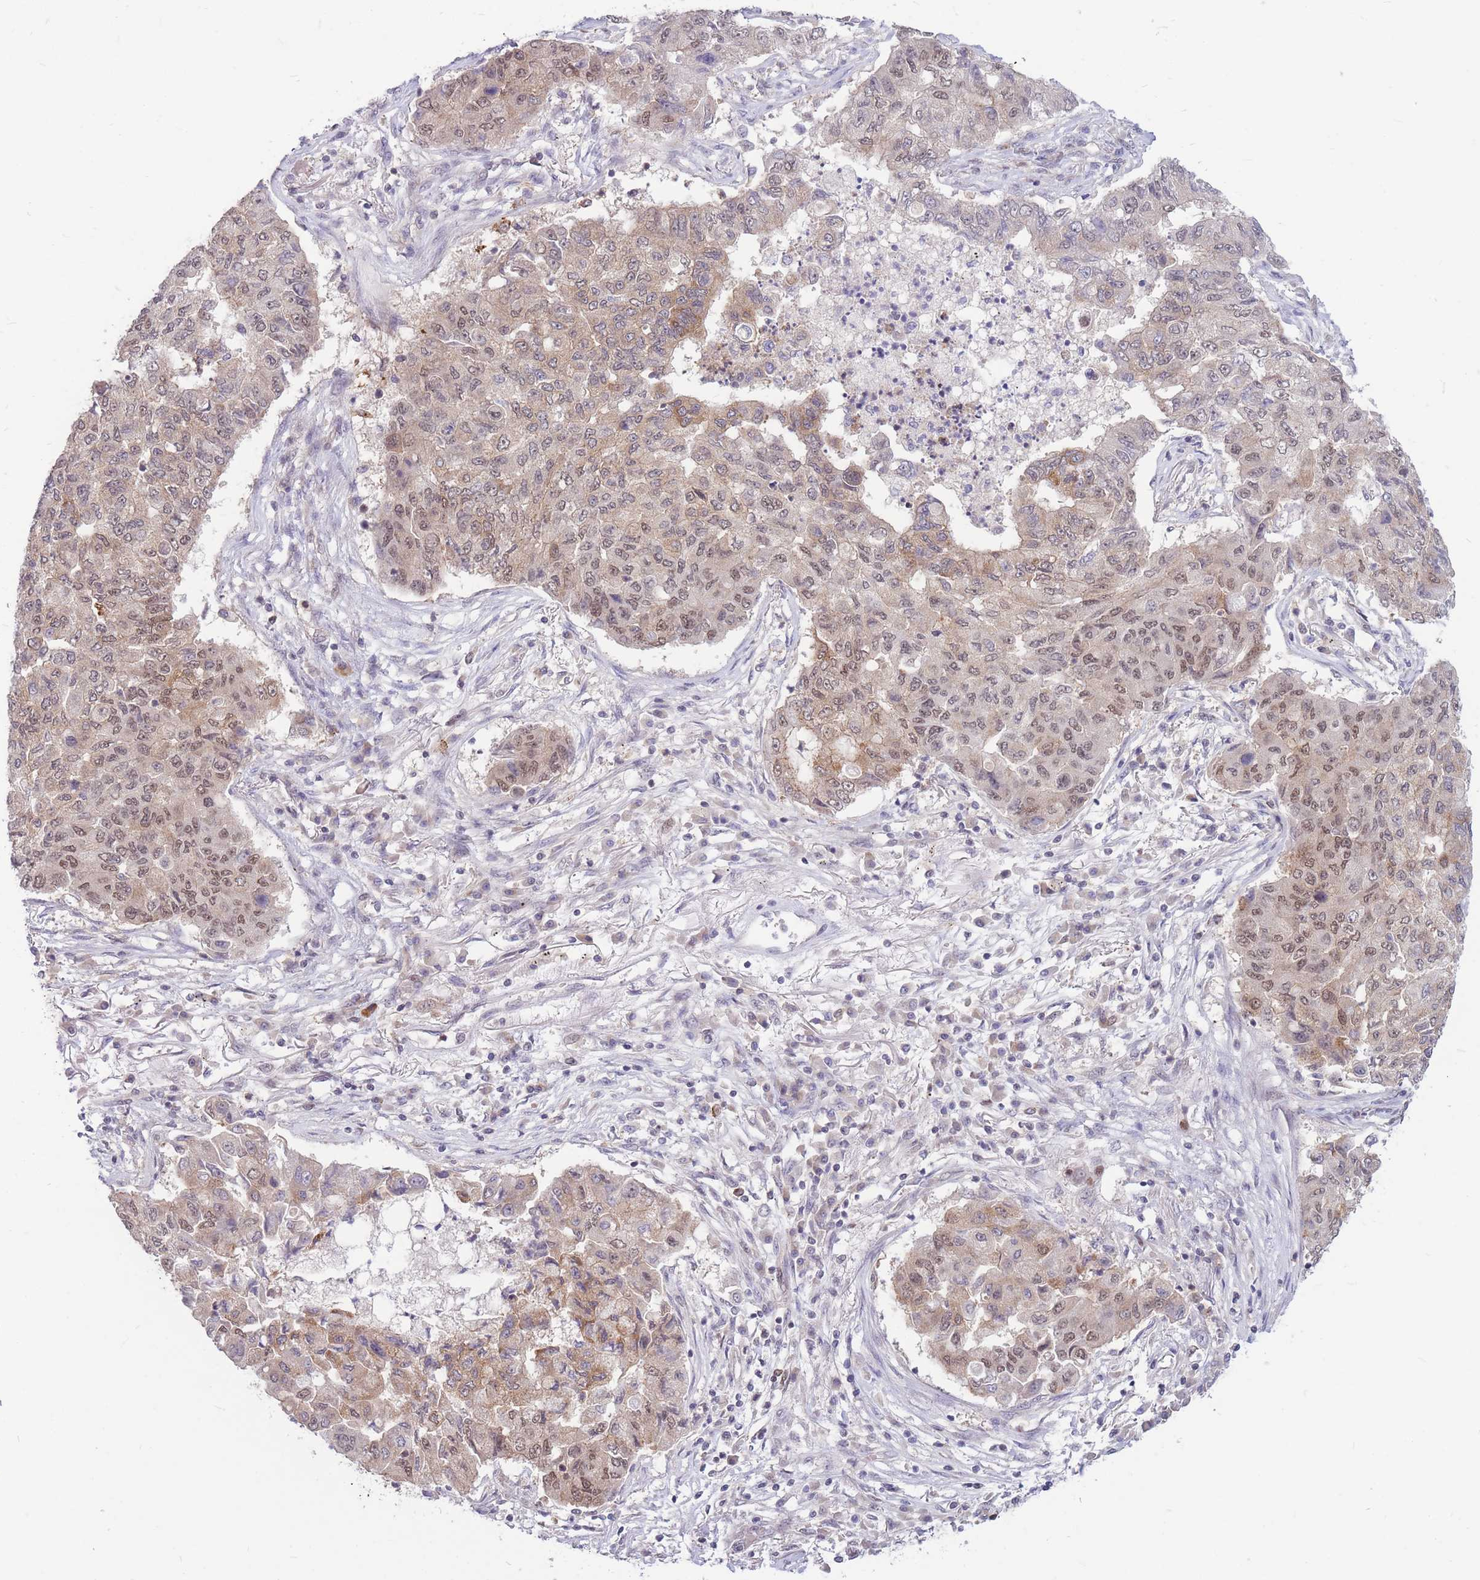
{"staining": {"intensity": "moderate", "quantity": "25%-75%", "location": "cytoplasmic/membranous,nuclear"}, "tissue": "lung cancer", "cell_type": "Tumor cells", "image_type": "cancer", "snomed": [{"axis": "morphology", "description": "Squamous cell carcinoma, NOS"}, {"axis": "topography", "description": "Lung"}], "caption": "Immunohistochemistry (IHC) staining of lung cancer, which displays medium levels of moderate cytoplasmic/membranous and nuclear staining in about 25%-75% of tumor cells indicating moderate cytoplasmic/membranous and nuclear protein positivity. The staining was performed using DAB (3,3'-diaminobenzidine) (brown) for protein detection and nuclei were counterstained in hematoxylin (blue).", "gene": "TCF20", "patient": {"sex": "male", "age": 74}}